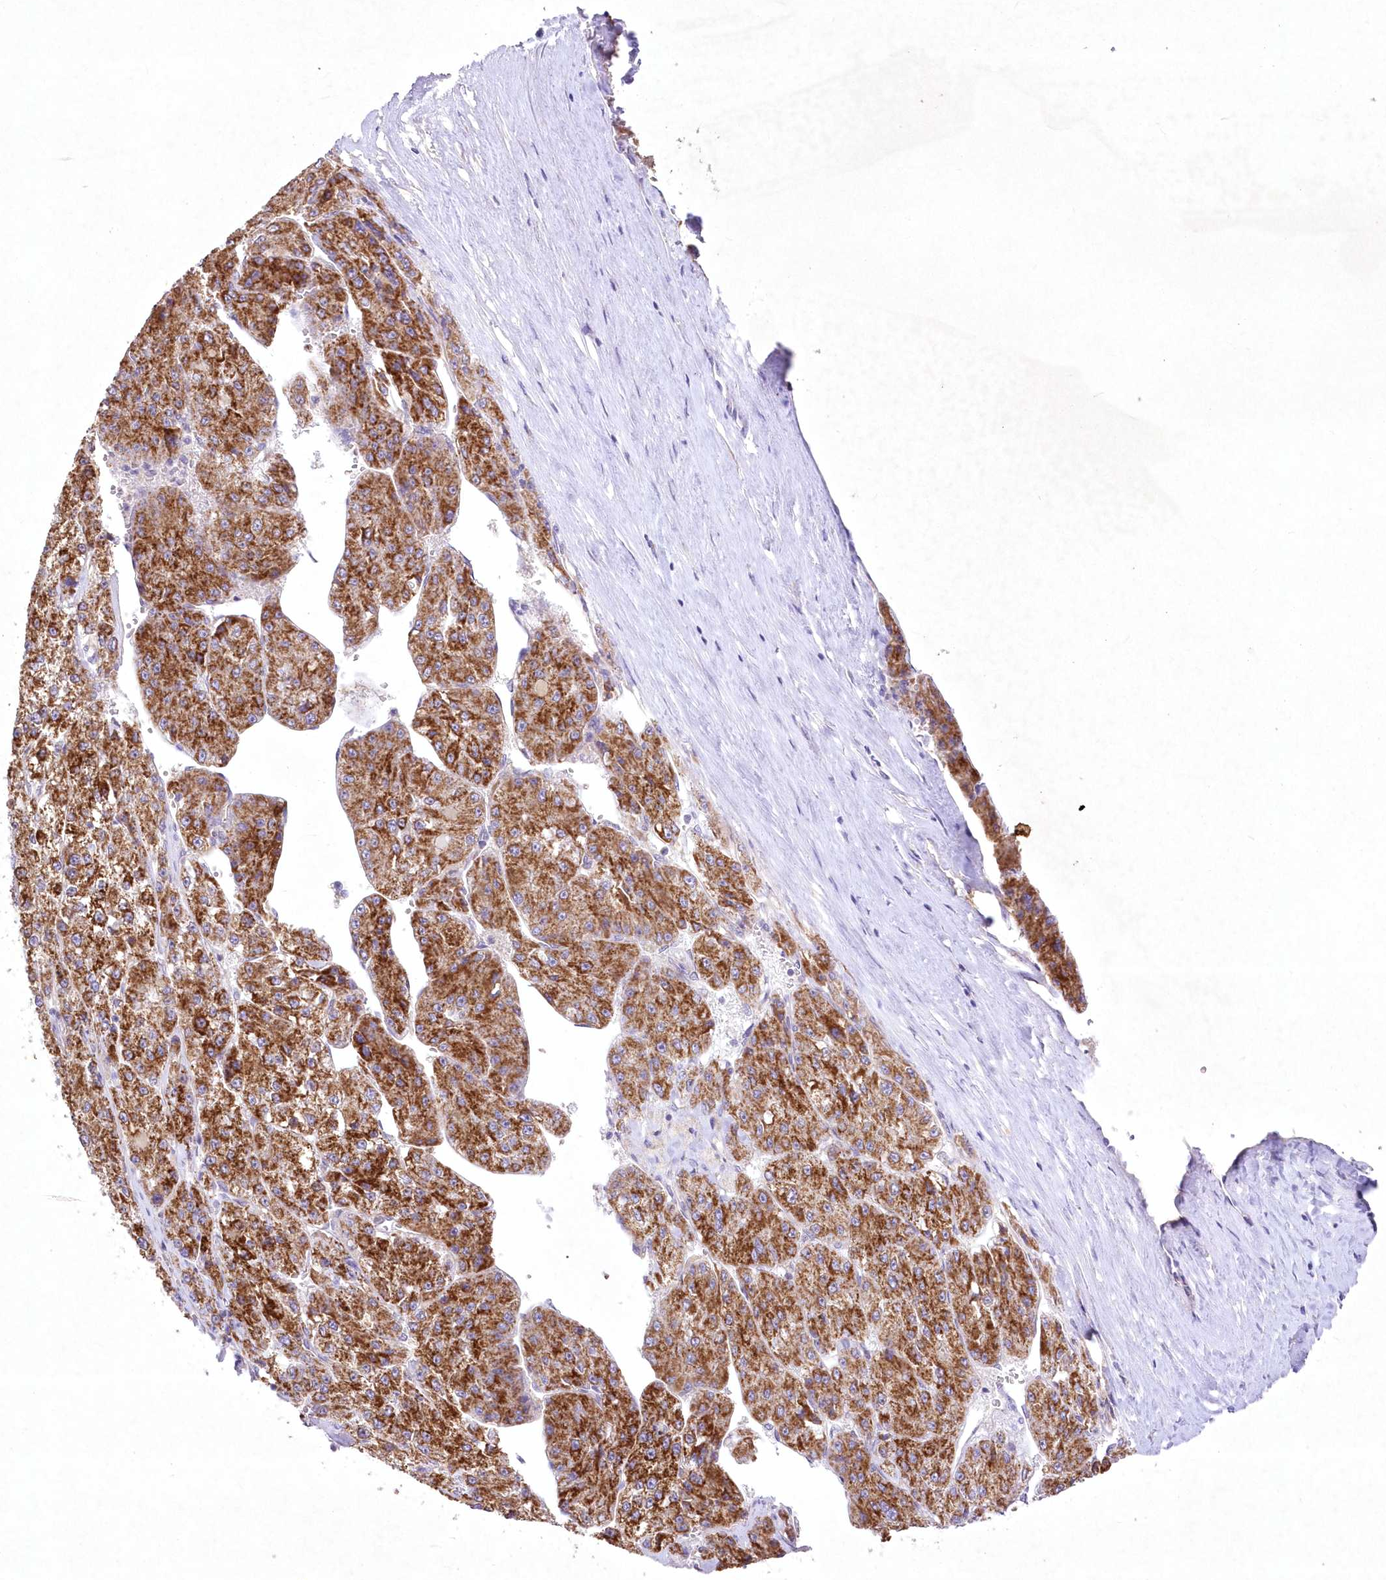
{"staining": {"intensity": "moderate", "quantity": ">75%", "location": "cytoplasmic/membranous"}, "tissue": "liver cancer", "cell_type": "Tumor cells", "image_type": "cancer", "snomed": [{"axis": "morphology", "description": "Carcinoma, Hepatocellular, NOS"}, {"axis": "topography", "description": "Liver"}], "caption": "About >75% of tumor cells in hepatocellular carcinoma (liver) reveal moderate cytoplasmic/membranous protein staining as visualized by brown immunohistochemical staining.", "gene": "ITSN2", "patient": {"sex": "female", "age": 73}}